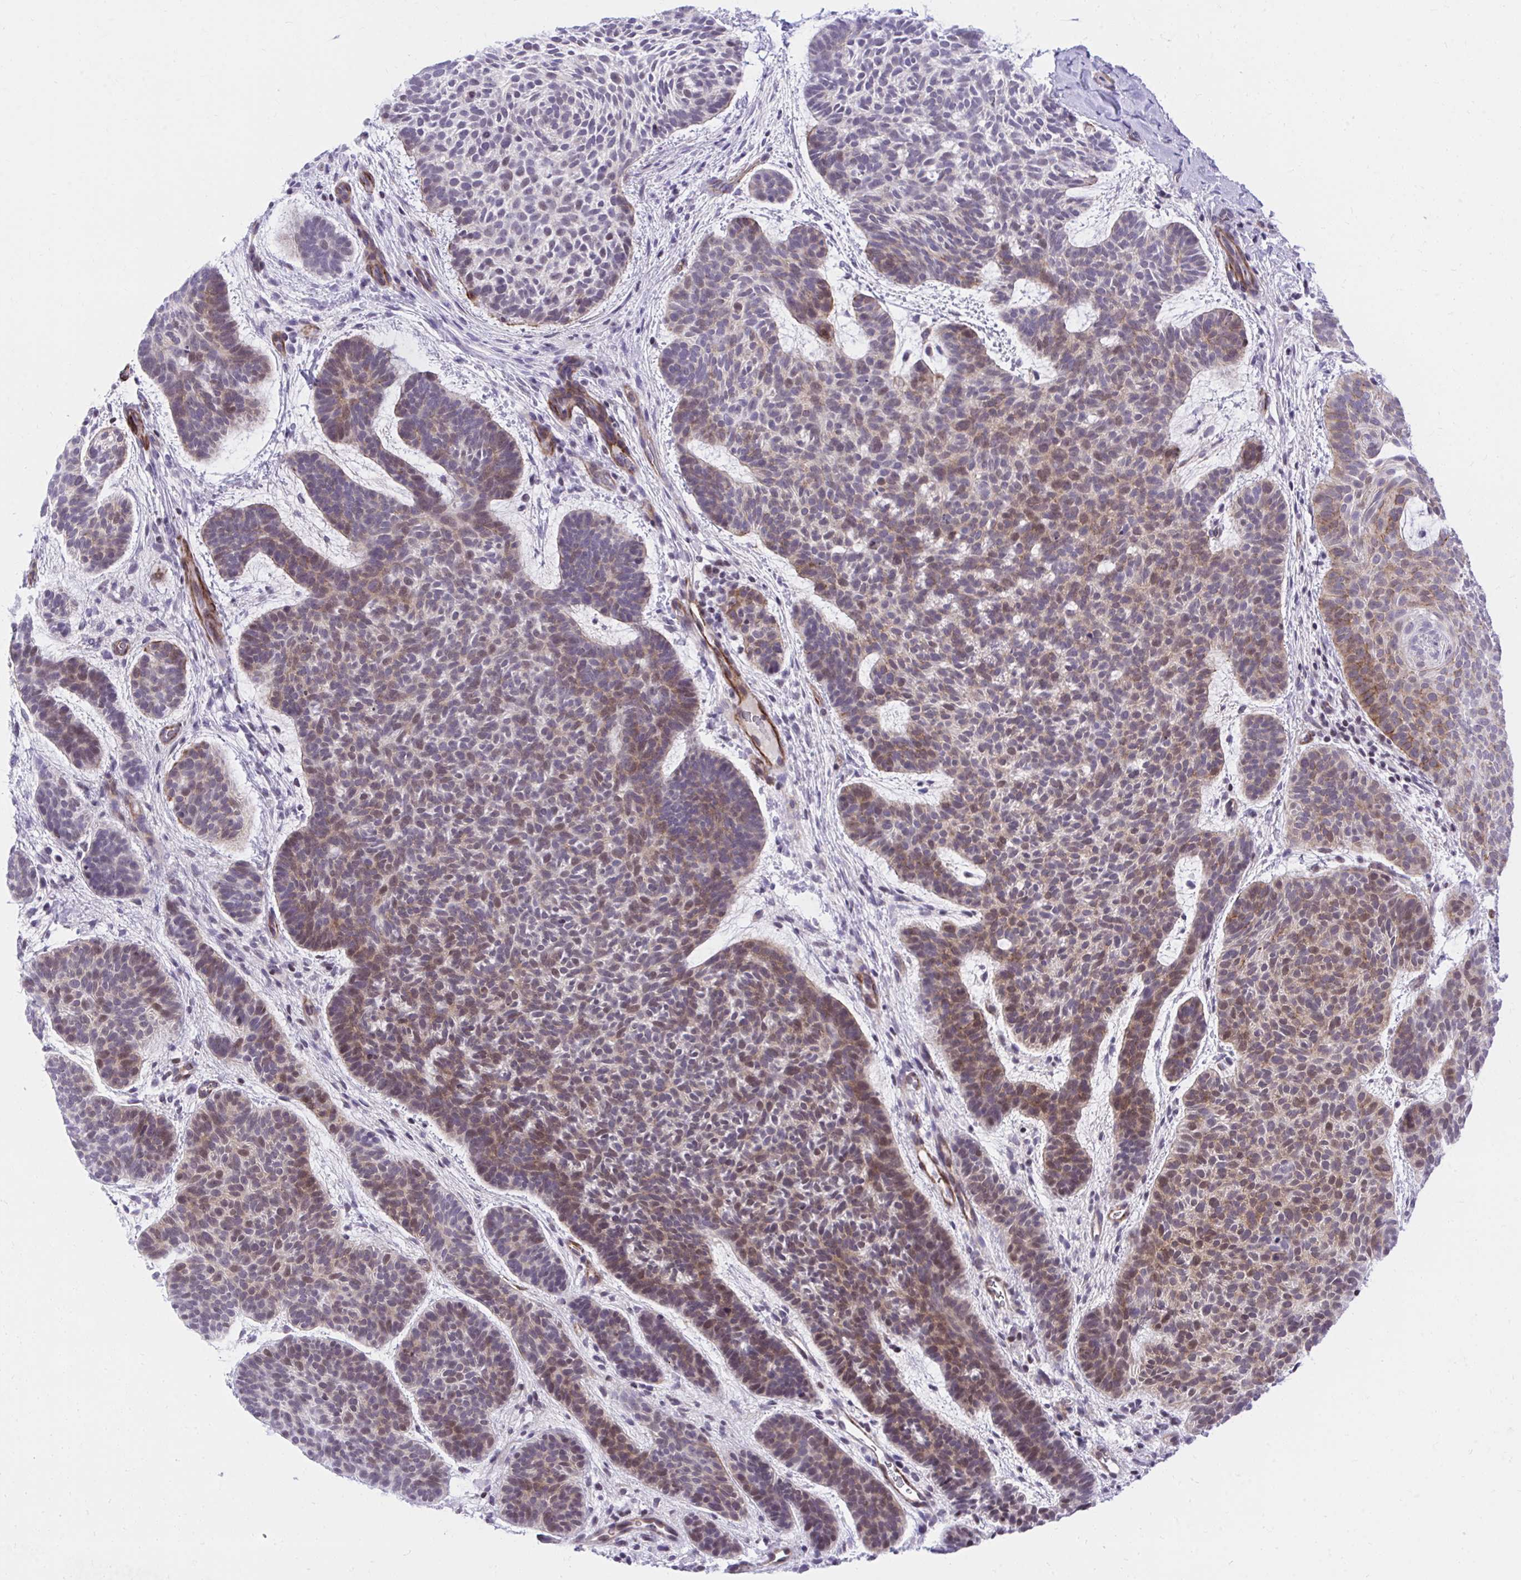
{"staining": {"intensity": "moderate", "quantity": "25%-75%", "location": "cytoplasmic/membranous,nuclear"}, "tissue": "skin cancer", "cell_type": "Tumor cells", "image_type": "cancer", "snomed": [{"axis": "morphology", "description": "Basal cell carcinoma"}, {"axis": "topography", "description": "Skin"}, {"axis": "topography", "description": "Skin of face"}], "caption": "Protein analysis of skin basal cell carcinoma tissue displays moderate cytoplasmic/membranous and nuclear staining in approximately 25%-75% of tumor cells. The protein is shown in brown color, while the nuclei are stained blue.", "gene": "KCNN4", "patient": {"sex": "male", "age": 73}}